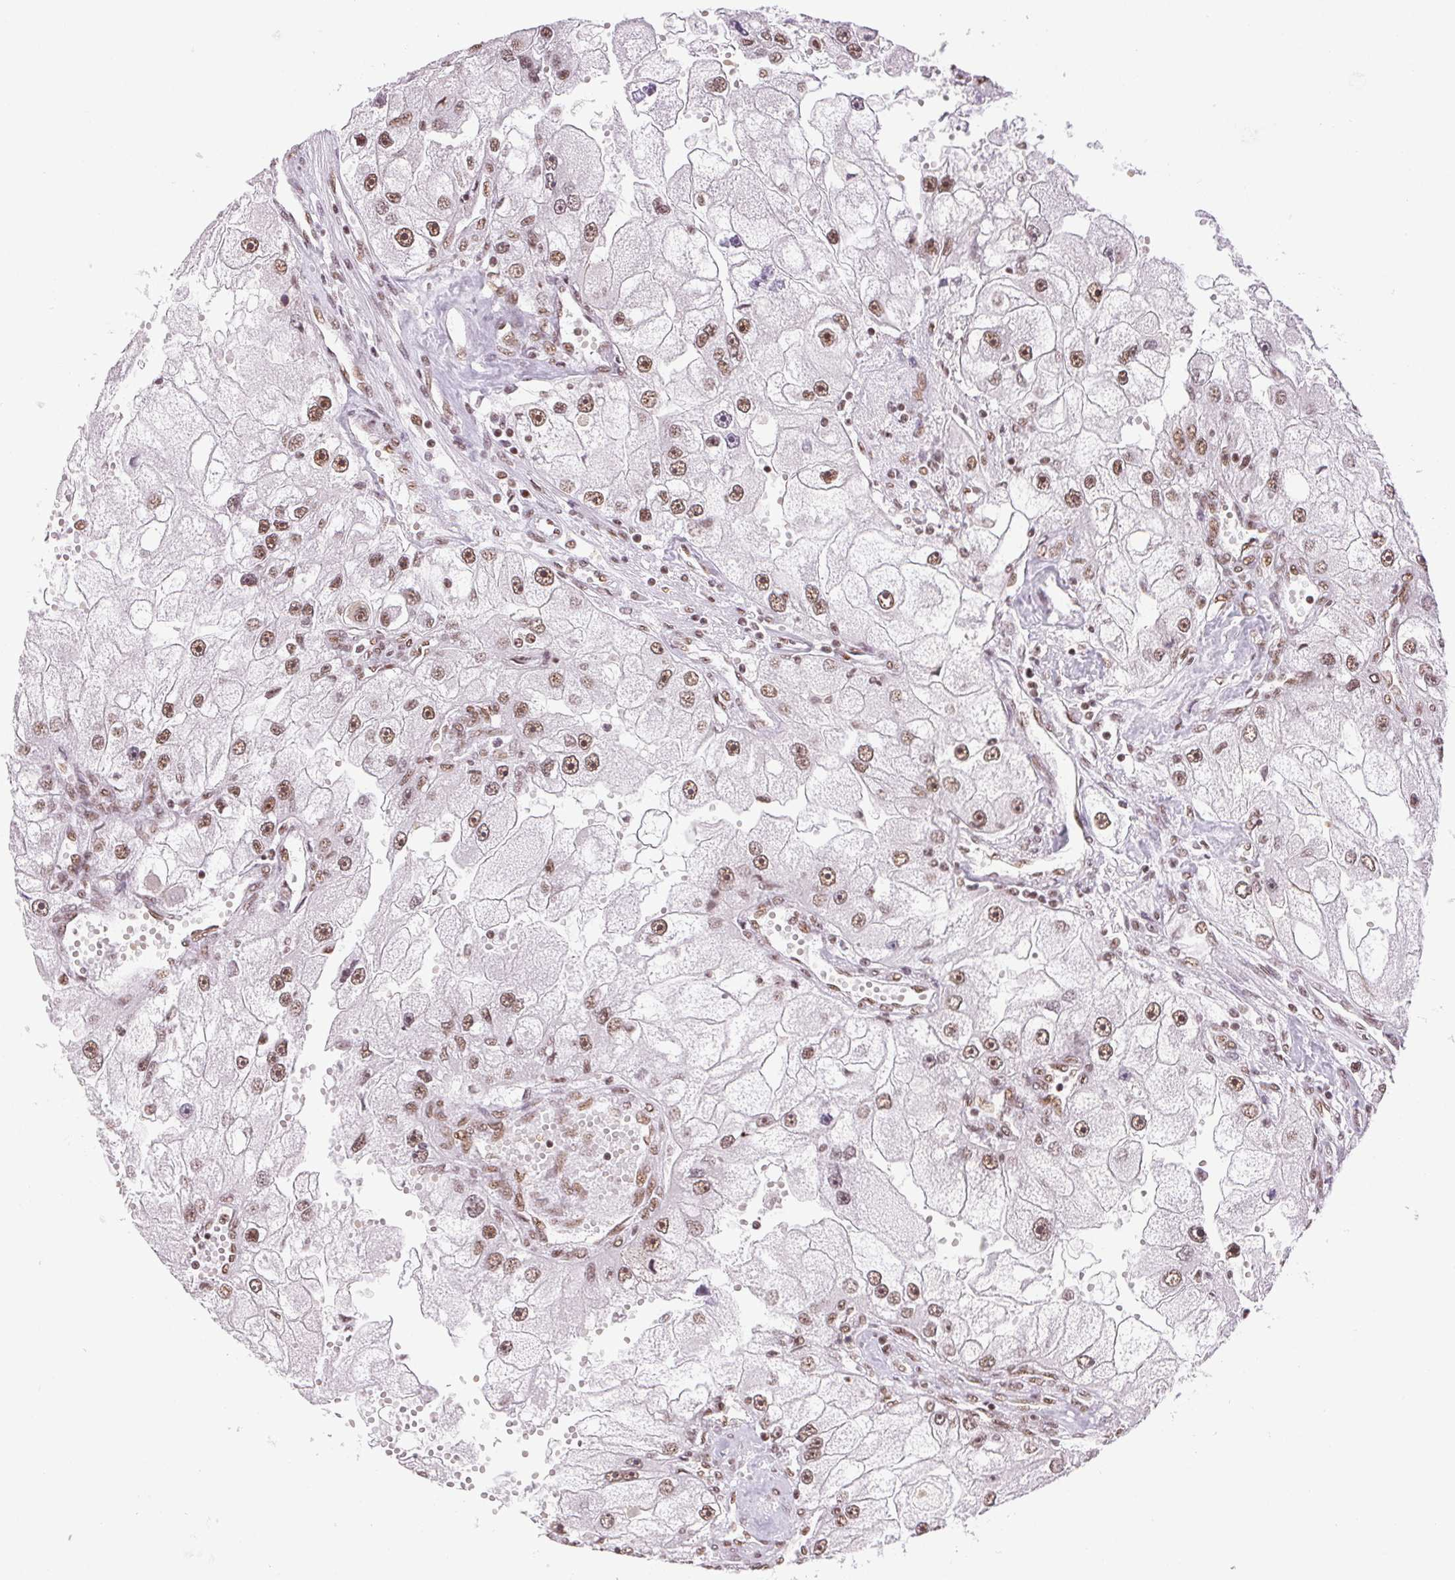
{"staining": {"intensity": "weak", "quantity": ">75%", "location": "nuclear"}, "tissue": "renal cancer", "cell_type": "Tumor cells", "image_type": "cancer", "snomed": [{"axis": "morphology", "description": "Adenocarcinoma, NOS"}, {"axis": "topography", "description": "Kidney"}], "caption": "IHC of human renal cancer (adenocarcinoma) reveals low levels of weak nuclear expression in about >75% of tumor cells.", "gene": "IK", "patient": {"sex": "male", "age": 63}}